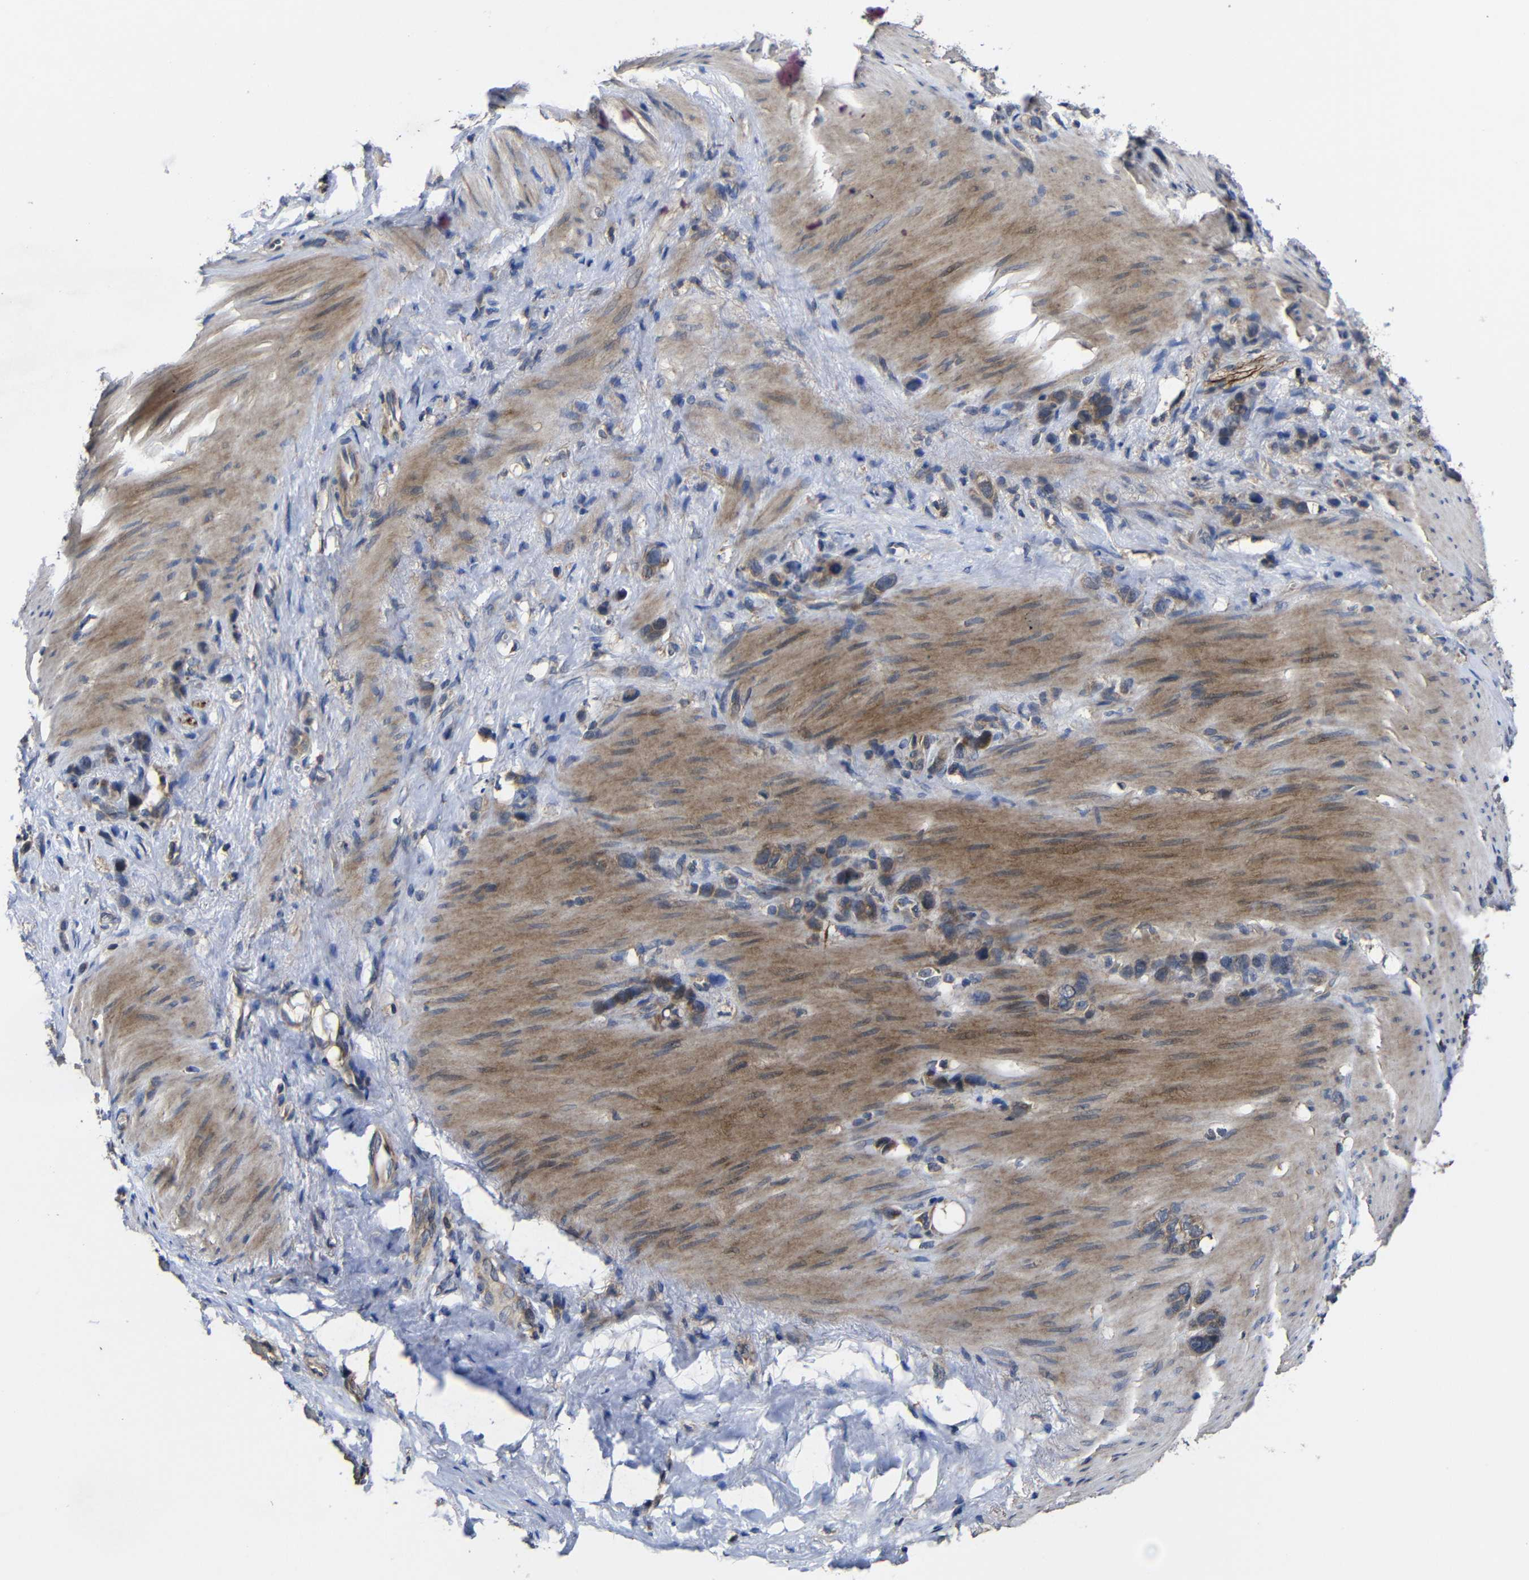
{"staining": {"intensity": "moderate", "quantity": ">75%", "location": "cytoplasmic/membranous"}, "tissue": "stomach cancer", "cell_type": "Tumor cells", "image_type": "cancer", "snomed": [{"axis": "morphology", "description": "Normal tissue, NOS"}, {"axis": "morphology", "description": "Adenocarcinoma, NOS"}, {"axis": "morphology", "description": "Adenocarcinoma, High grade"}, {"axis": "topography", "description": "Stomach, upper"}, {"axis": "topography", "description": "Stomach"}], "caption": "Tumor cells show medium levels of moderate cytoplasmic/membranous staining in approximately >75% of cells in human stomach cancer. (DAB = brown stain, brightfield microscopy at high magnification).", "gene": "LPAR5", "patient": {"sex": "female", "age": 65}}